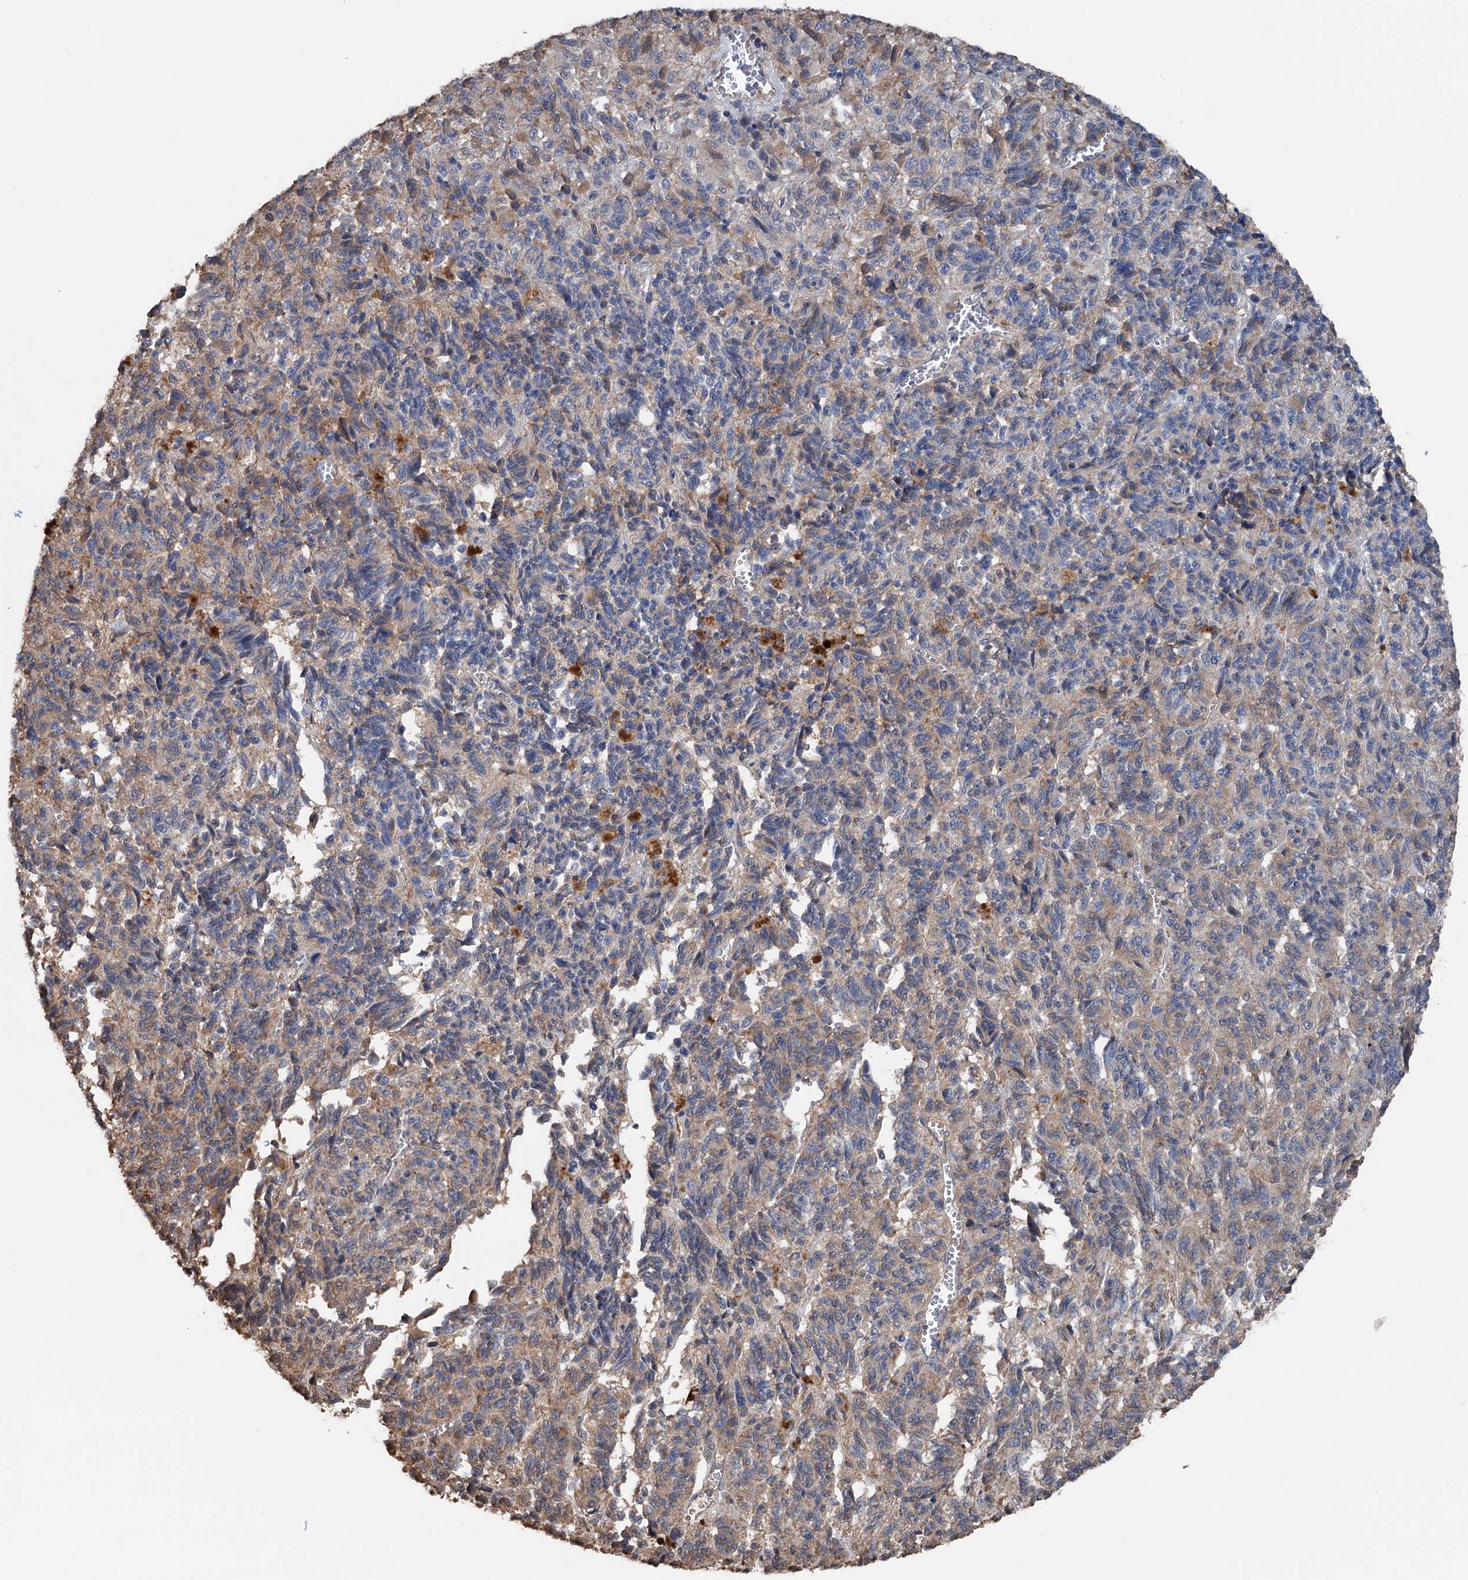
{"staining": {"intensity": "moderate", "quantity": "<25%", "location": "cytoplasmic/membranous"}, "tissue": "melanoma", "cell_type": "Tumor cells", "image_type": "cancer", "snomed": [{"axis": "morphology", "description": "Malignant melanoma, Metastatic site"}, {"axis": "topography", "description": "Lung"}], "caption": "Moderate cytoplasmic/membranous staining is present in about <25% of tumor cells in melanoma.", "gene": "ARL13A", "patient": {"sex": "male", "age": 64}}